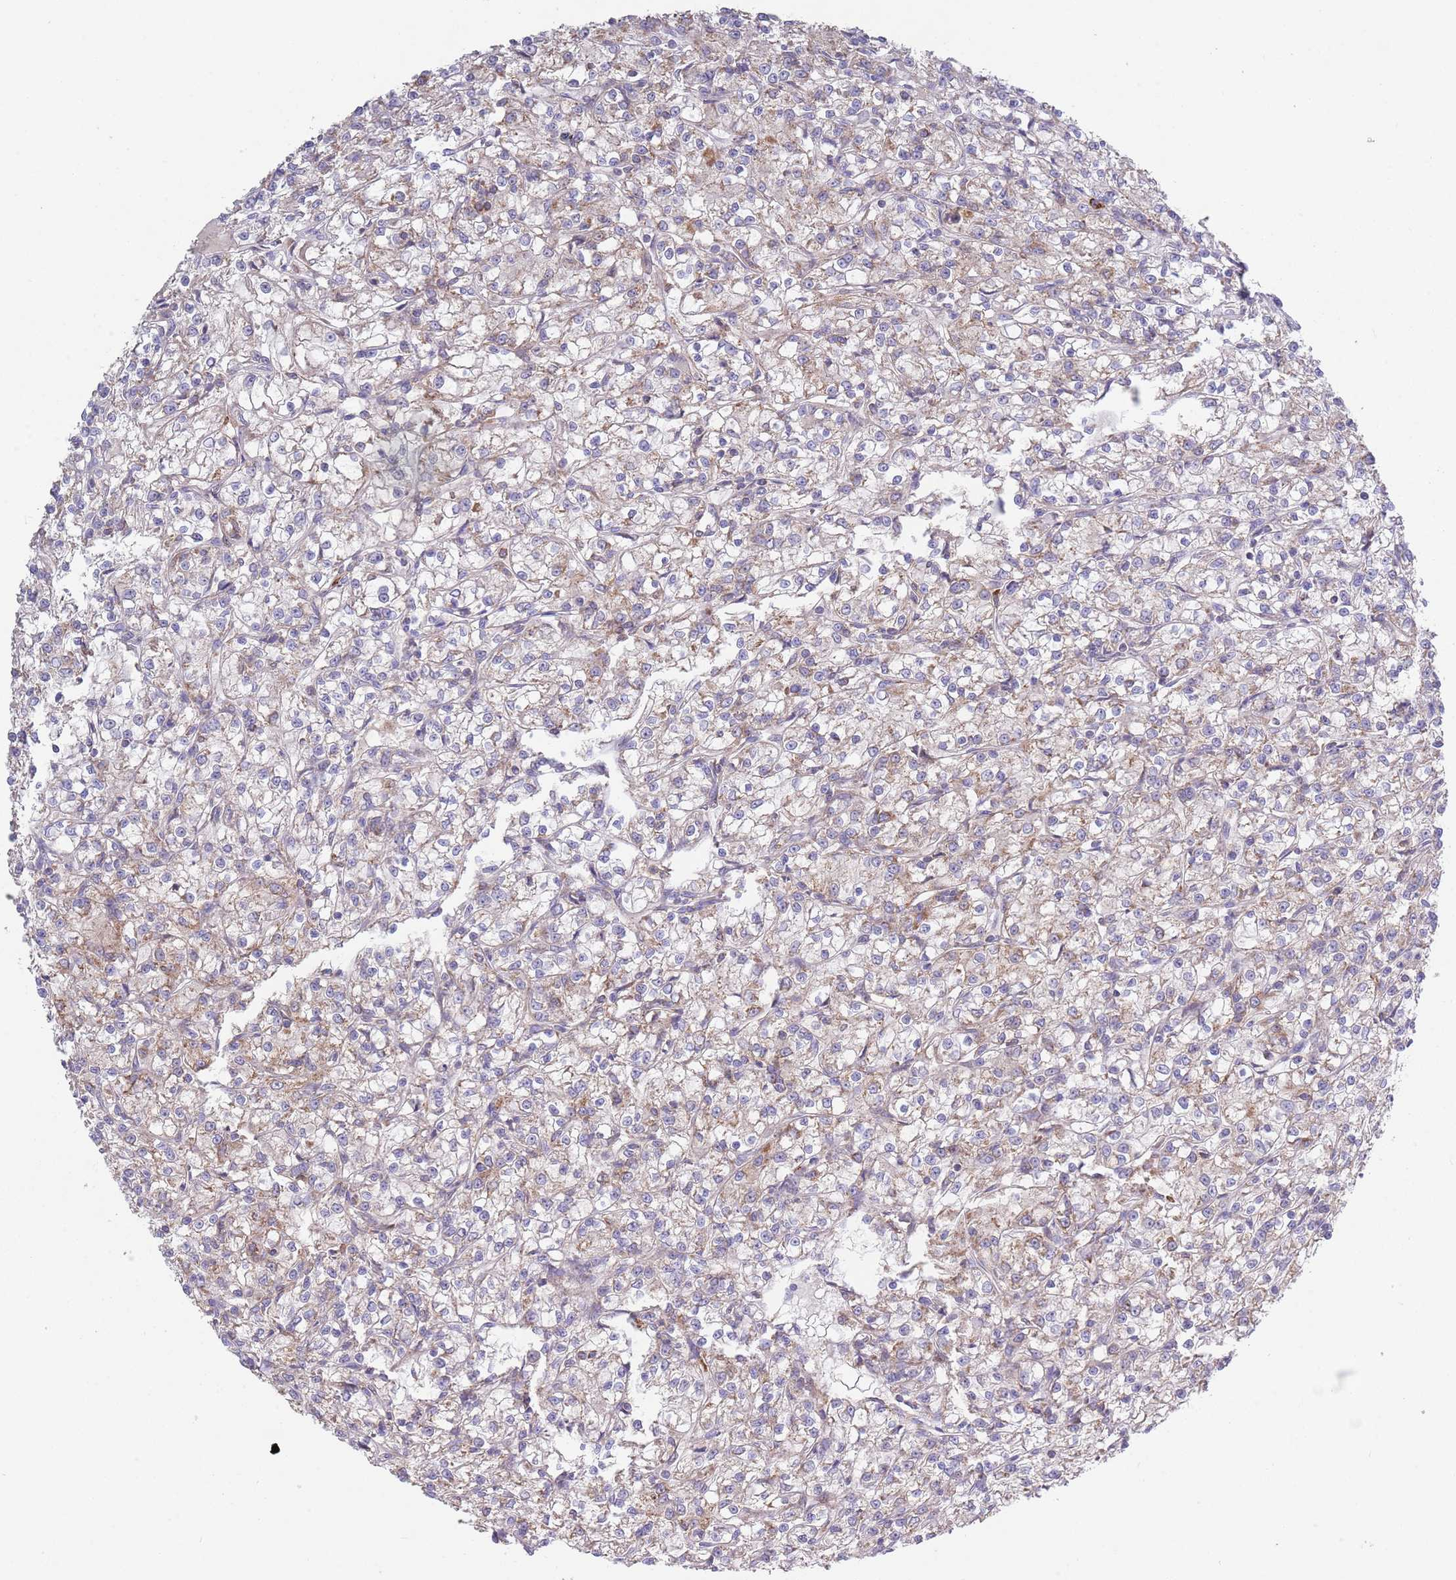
{"staining": {"intensity": "weak", "quantity": "<25%", "location": "cytoplasmic/membranous"}, "tissue": "renal cancer", "cell_type": "Tumor cells", "image_type": "cancer", "snomed": [{"axis": "morphology", "description": "Adenocarcinoma, NOS"}, {"axis": "topography", "description": "Kidney"}], "caption": "An IHC histopathology image of adenocarcinoma (renal) is shown. There is no staining in tumor cells of adenocarcinoma (renal). Brightfield microscopy of immunohistochemistry (IHC) stained with DAB (brown) and hematoxylin (blue), captured at high magnification.", "gene": "DDT", "patient": {"sex": "female", "age": 59}}